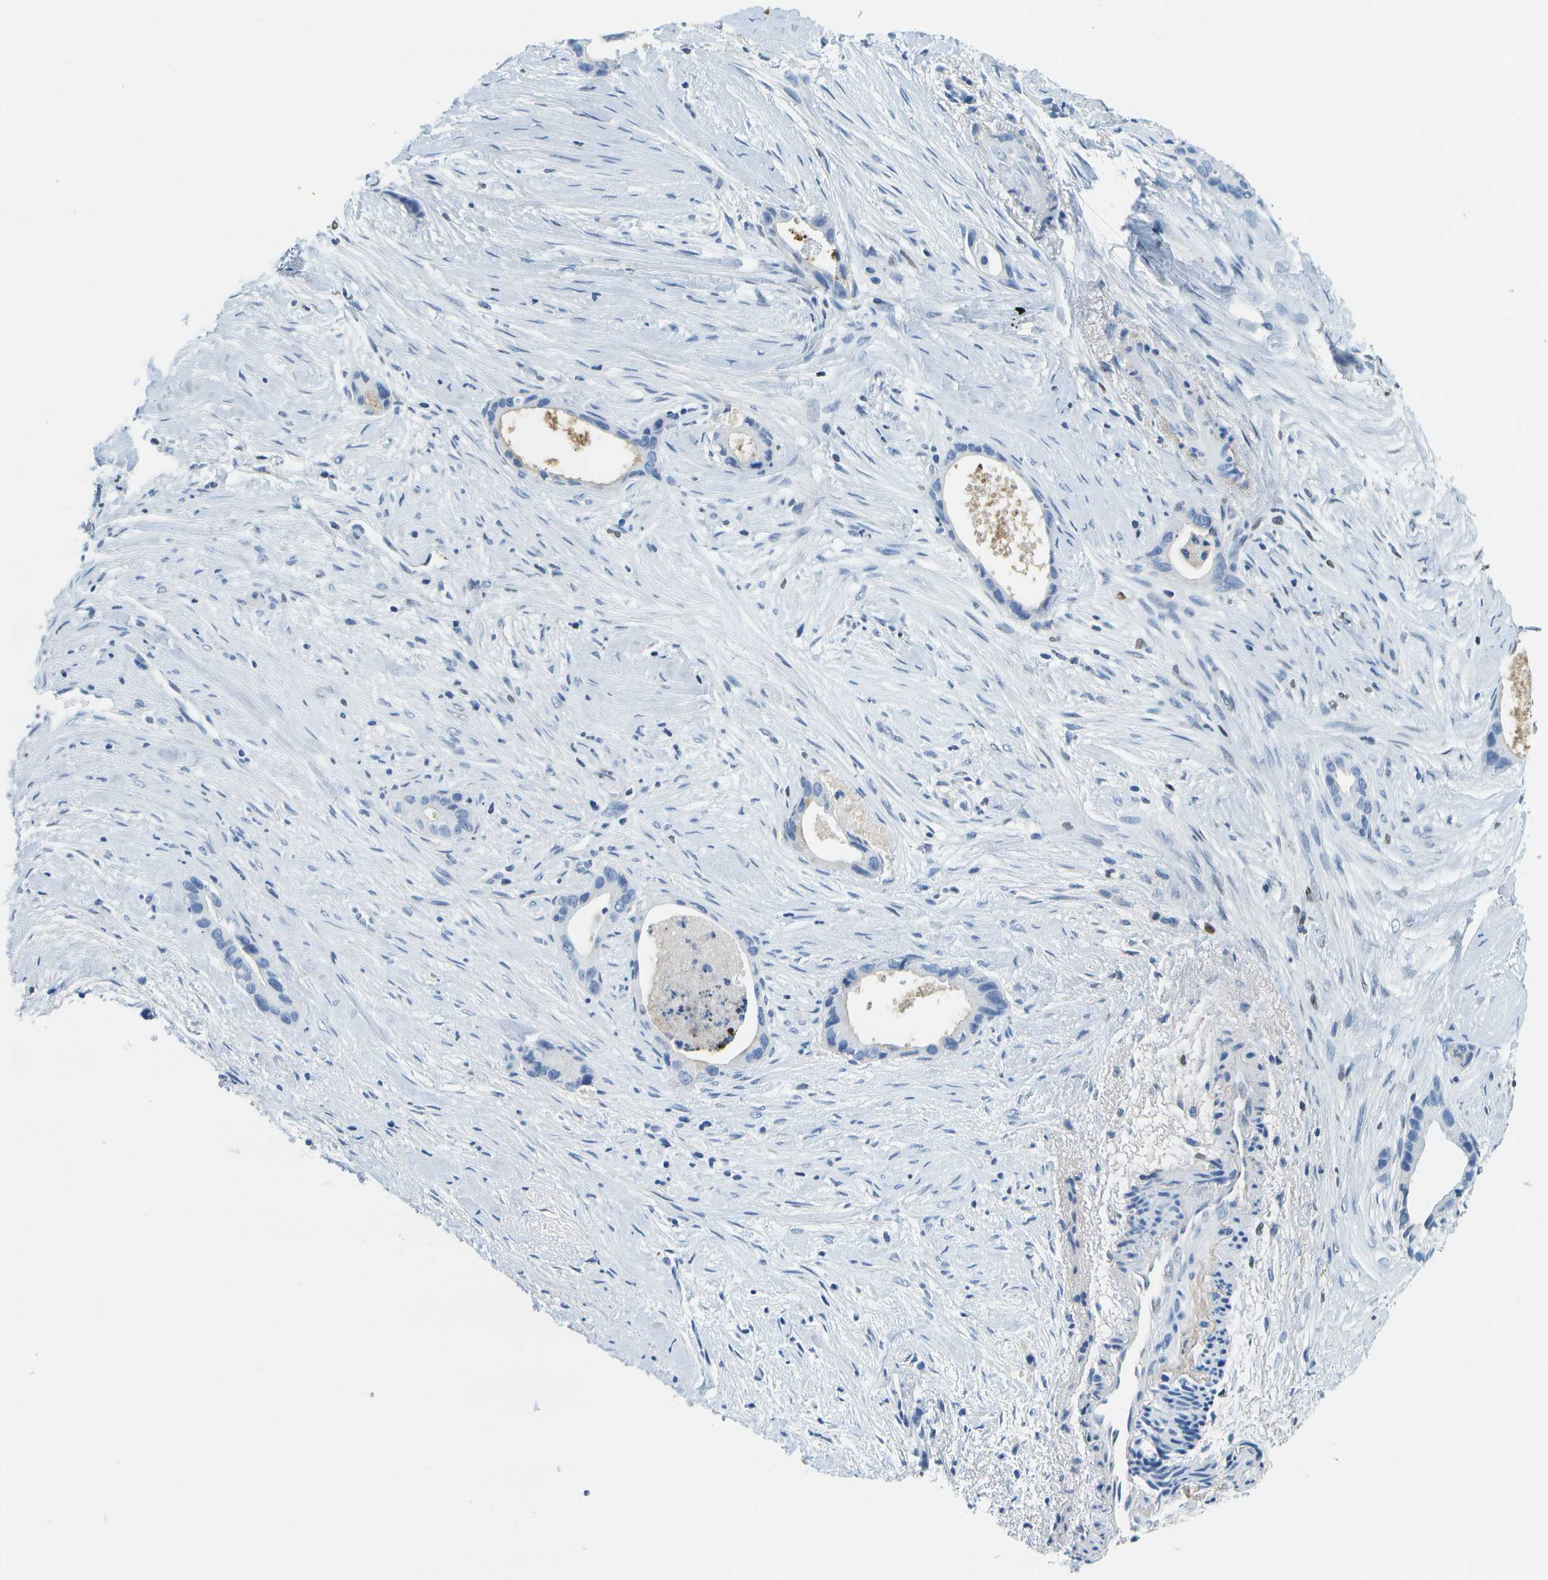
{"staining": {"intensity": "negative", "quantity": "none", "location": "none"}, "tissue": "liver cancer", "cell_type": "Tumor cells", "image_type": "cancer", "snomed": [{"axis": "morphology", "description": "Cholangiocarcinoma"}, {"axis": "topography", "description": "Liver"}], "caption": "A micrograph of human liver cholangiocarcinoma is negative for staining in tumor cells.", "gene": "SERPINA1", "patient": {"sex": "female", "age": 55}}